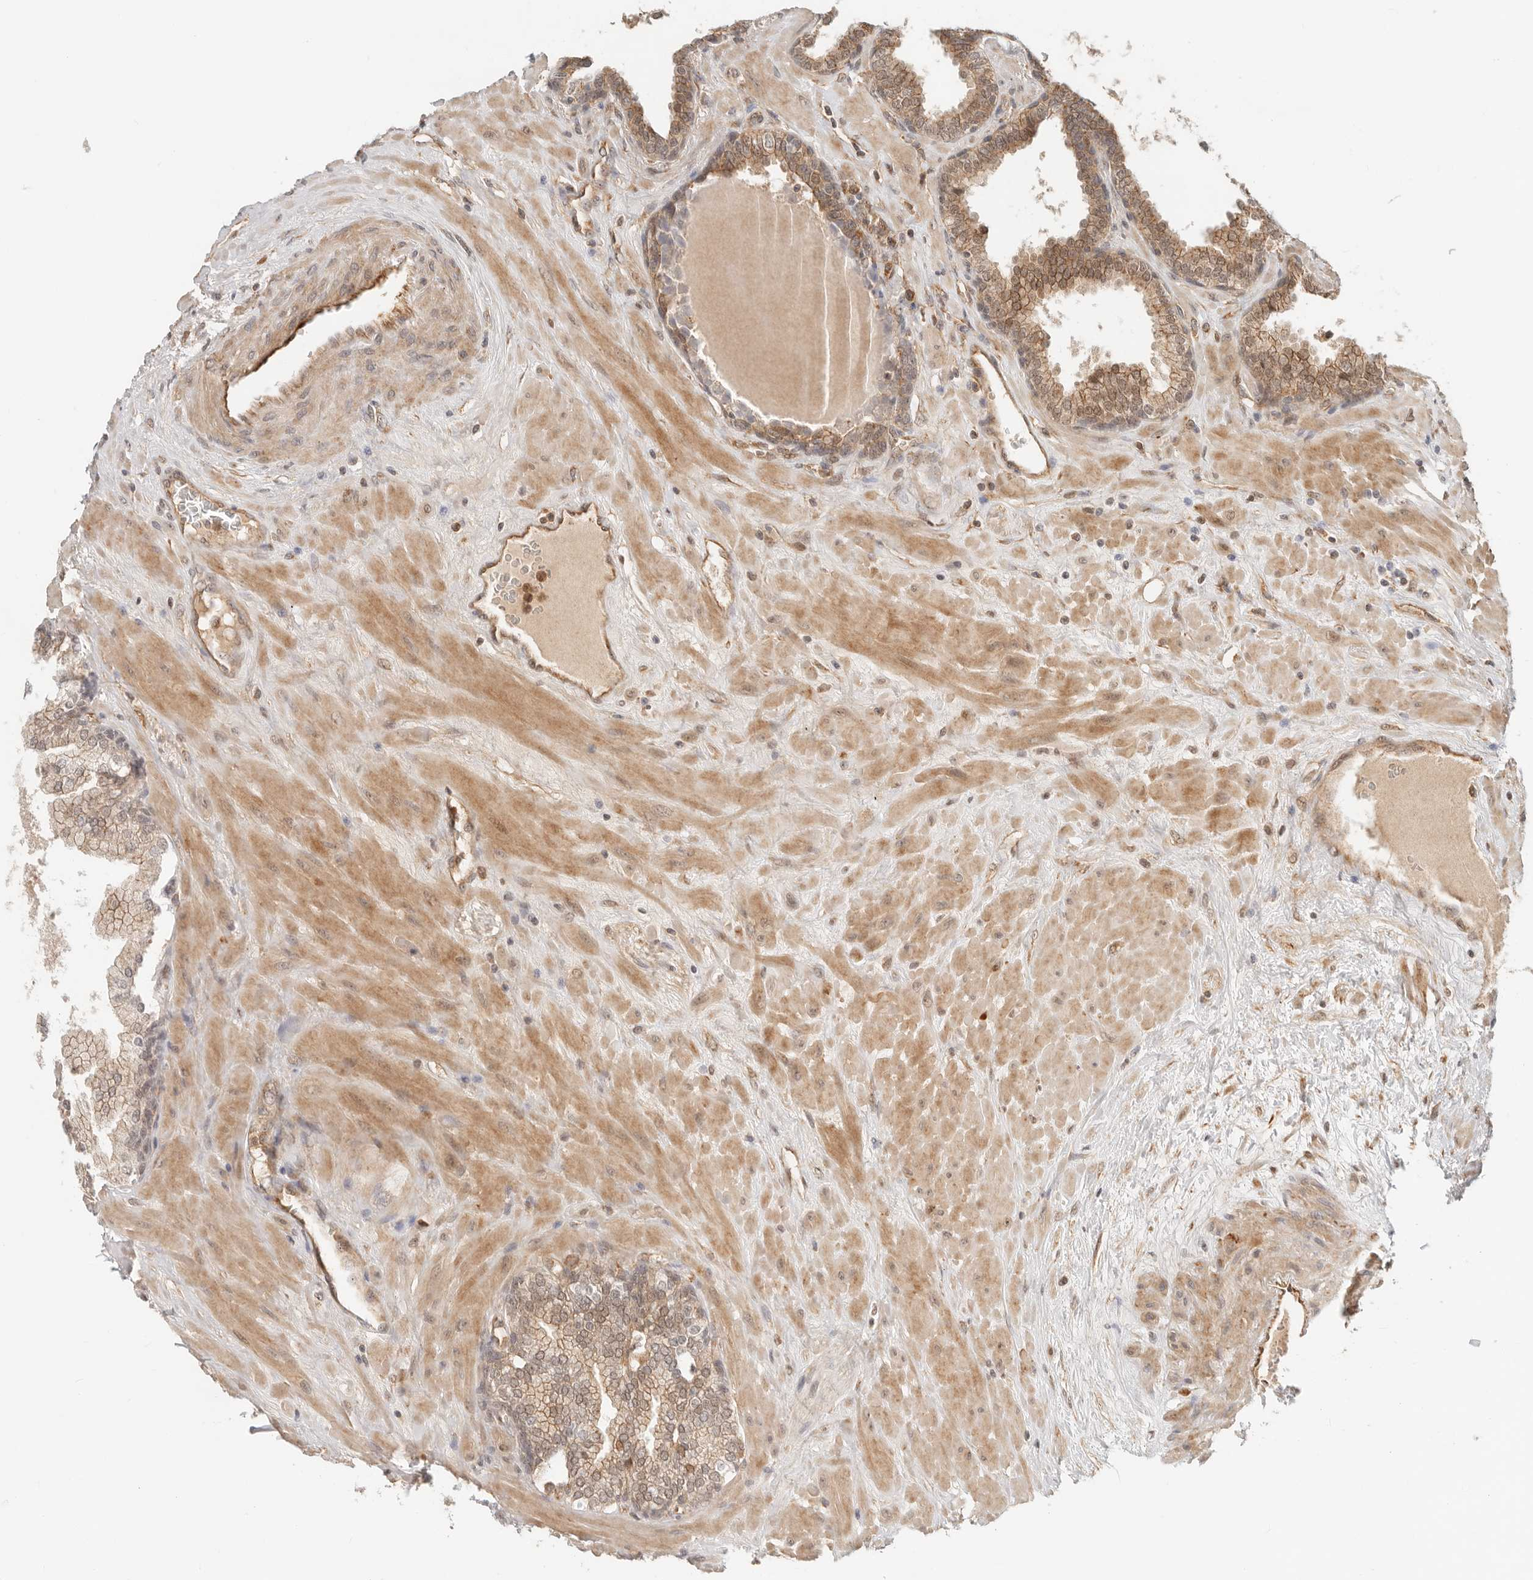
{"staining": {"intensity": "moderate", "quantity": "25%-75%", "location": "cytoplasmic/membranous"}, "tissue": "prostate", "cell_type": "Glandular cells", "image_type": "normal", "snomed": [{"axis": "morphology", "description": "Normal tissue, NOS"}, {"axis": "topography", "description": "Prostate"}], "caption": "Protein expression analysis of unremarkable prostate shows moderate cytoplasmic/membranous positivity in approximately 25%-75% of glandular cells. (DAB IHC with brightfield microscopy, high magnification).", "gene": "HEXD", "patient": {"sex": "male", "age": 51}}